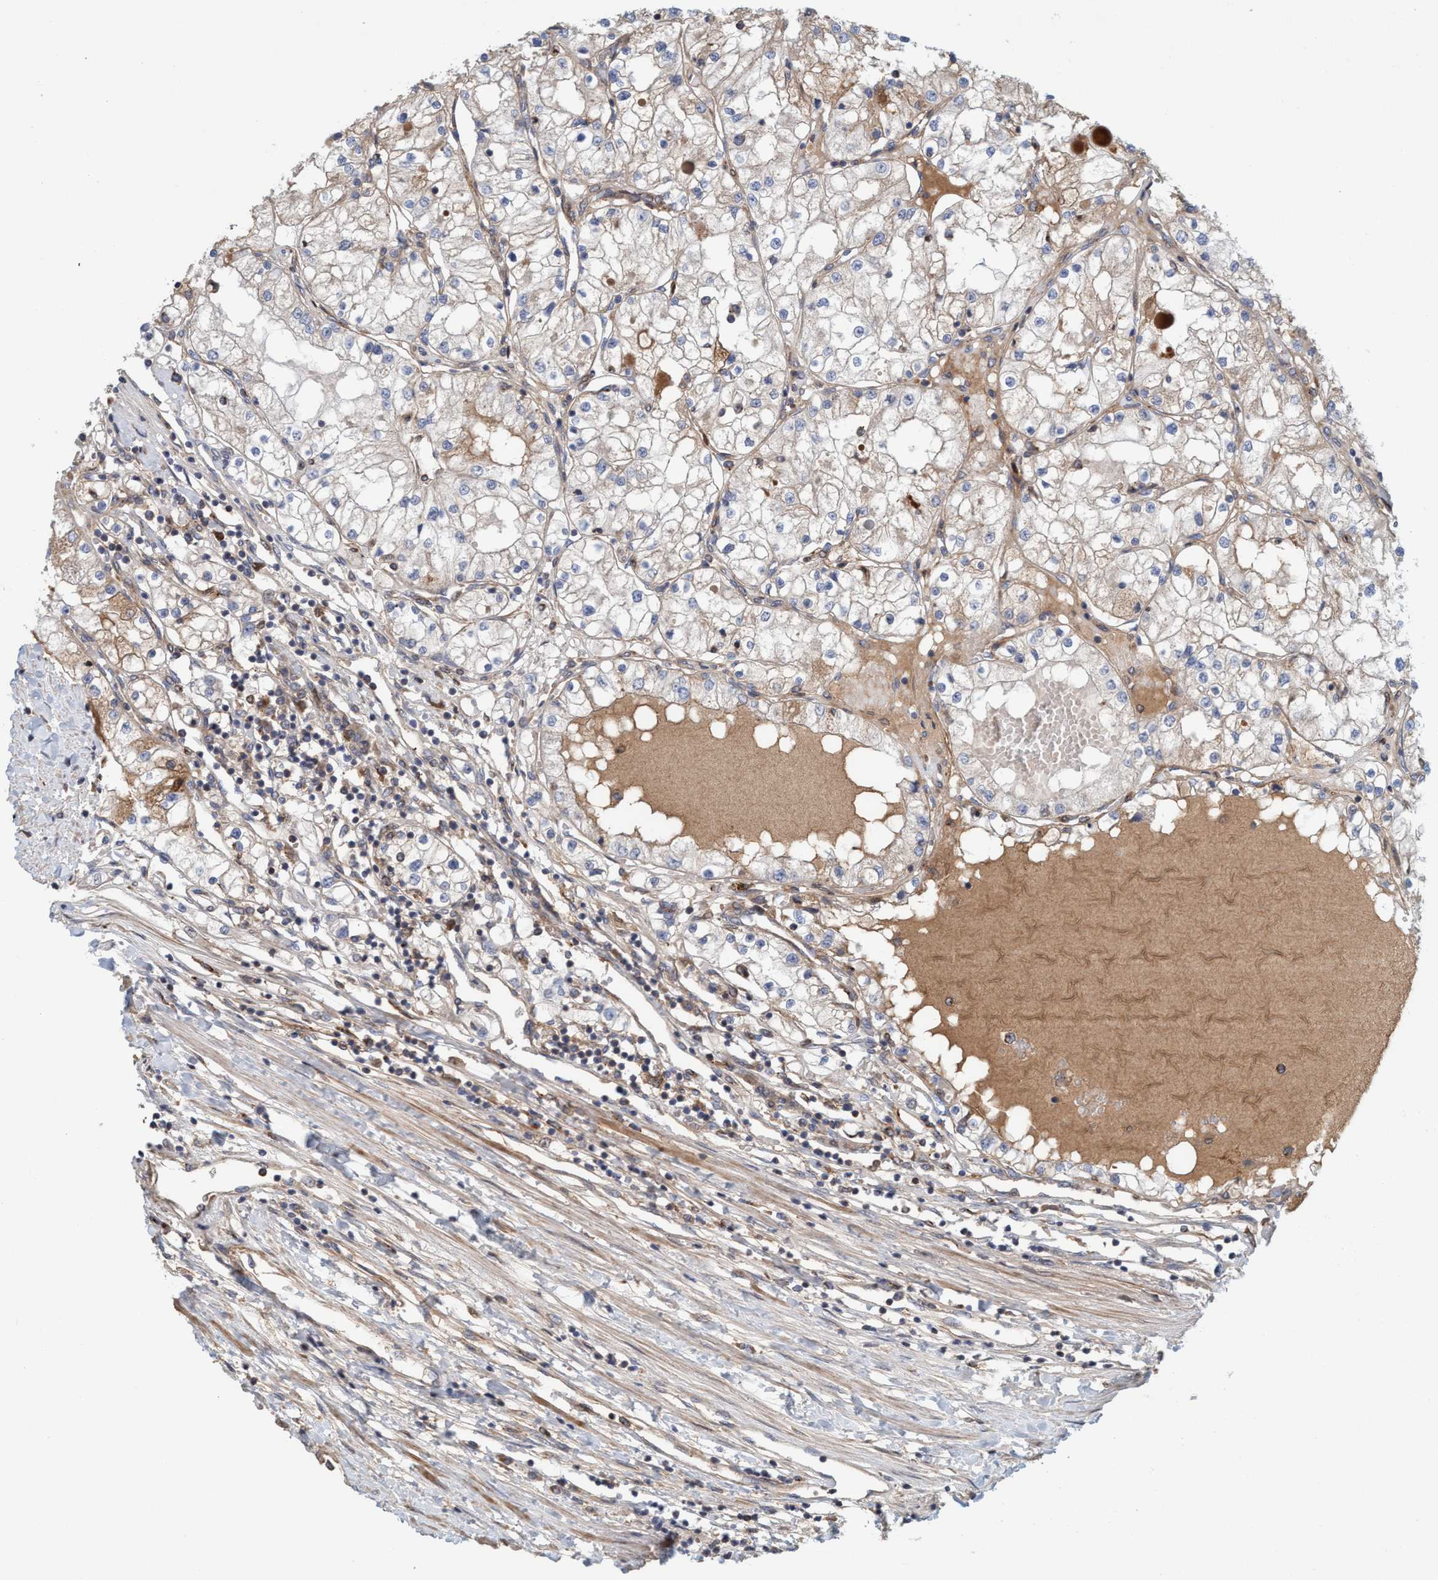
{"staining": {"intensity": "negative", "quantity": "none", "location": "none"}, "tissue": "renal cancer", "cell_type": "Tumor cells", "image_type": "cancer", "snomed": [{"axis": "morphology", "description": "Adenocarcinoma, NOS"}, {"axis": "topography", "description": "Kidney"}], "caption": "IHC histopathology image of human renal adenocarcinoma stained for a protein (brown), which displays no expression in tumor cells.", "gene": "SPECC1", "patient": {"sex": "male", "age": 68}}